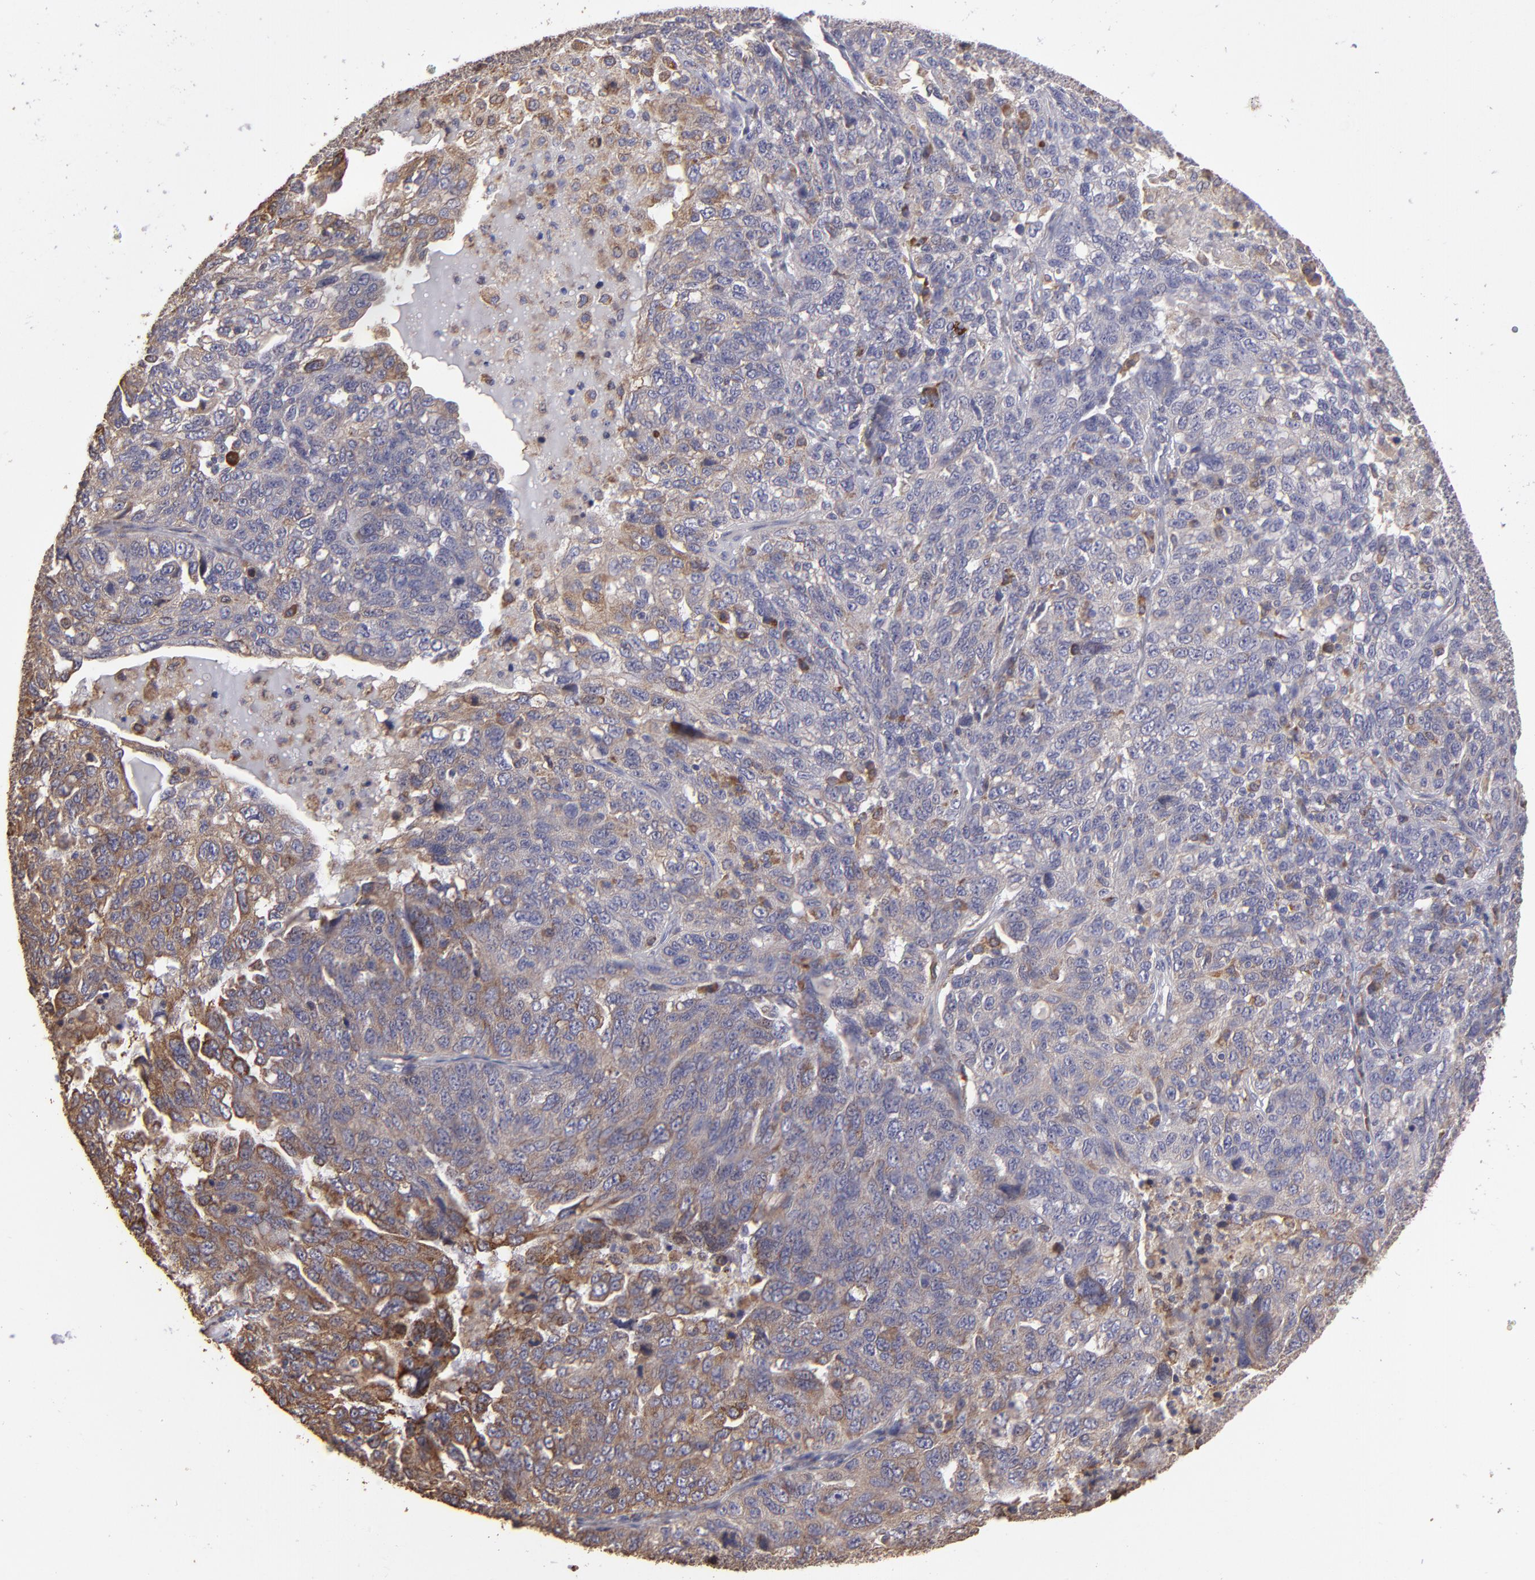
{"staining": {"intensity": "weak", "quantity": ">75%", "location": "cytoplasmic/membranous"}, "tissue": "ovarian cancer", "cell_type": "Tumor cells", "image_type": "cancer", "snomed": [{"axis": "morphology", "description": "Cystadenocarcinoma, serous, NOS"}, {"axis": "topography", "description": "Ovary"}], "caption": "Protein expression by immunohistochemistry (IHC) displays weak cytoplasmic/membranous staining in about >75% of tumor cells in ovarian cancer.", "gene": "CALR", "patient": {"sex": "female", "age": 71}}